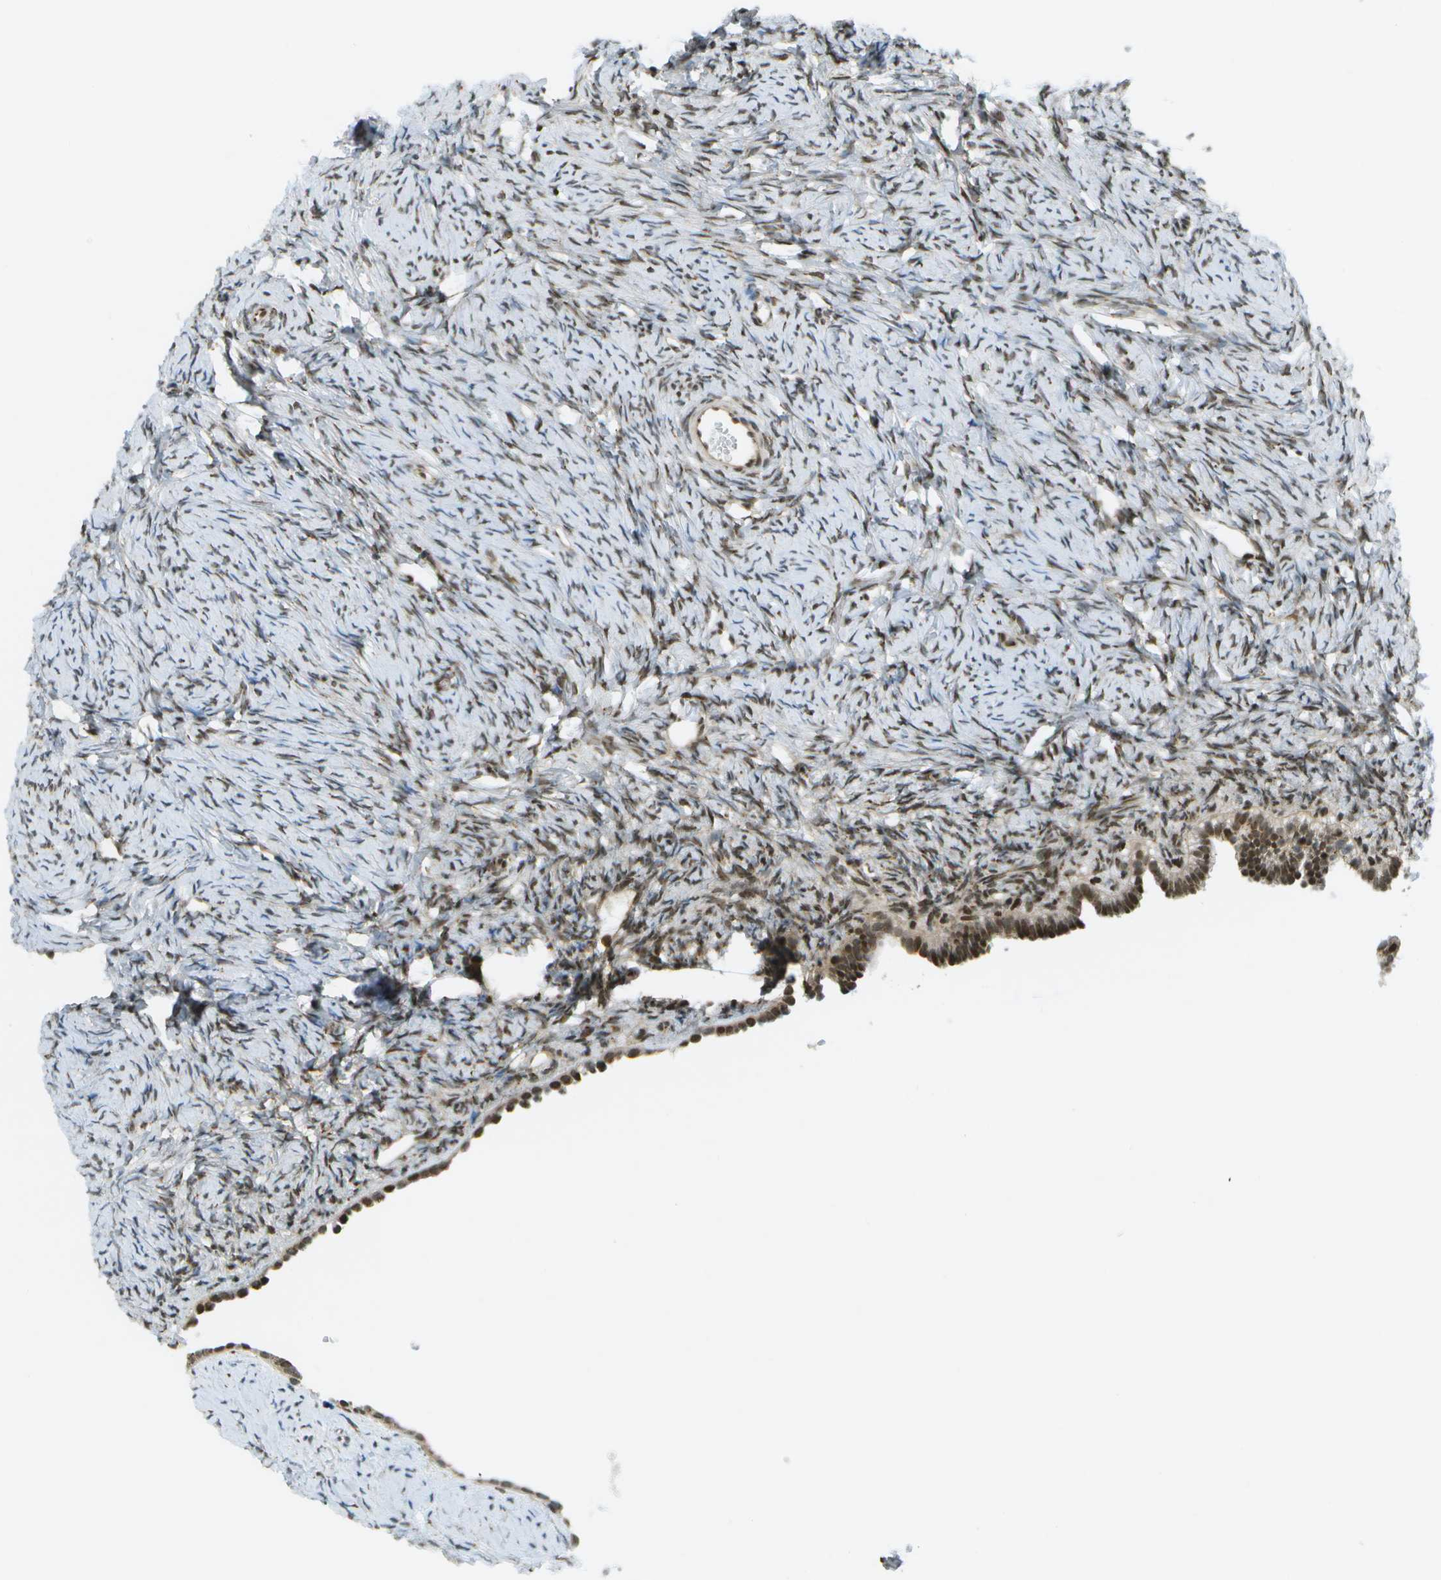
{"staining": {"intensity": "moderate", "quantity": "25%-75%", "location": "nuclear"}, "tissue": "ovary", "cell_type": "Ovarian stroma cells", "image_type": "normal", "snomed": [{"axis": "morphology", "description": "Normal tissue, NOS"}, {"axis": "topography", "description": "Ovary"}], "caption": "Protein staining exhibits moderate nuclear staining in about 25%-75% of ovarian stroma cells in unremarkable ovary. (Stains: DAB (3,3'-diaminobenzidine) in brown, nuclei in blue, Microscopy: brightfield microscopy at high magnification).", "gene": "EVC", "patient": {"sex": "female", "age": 33}}